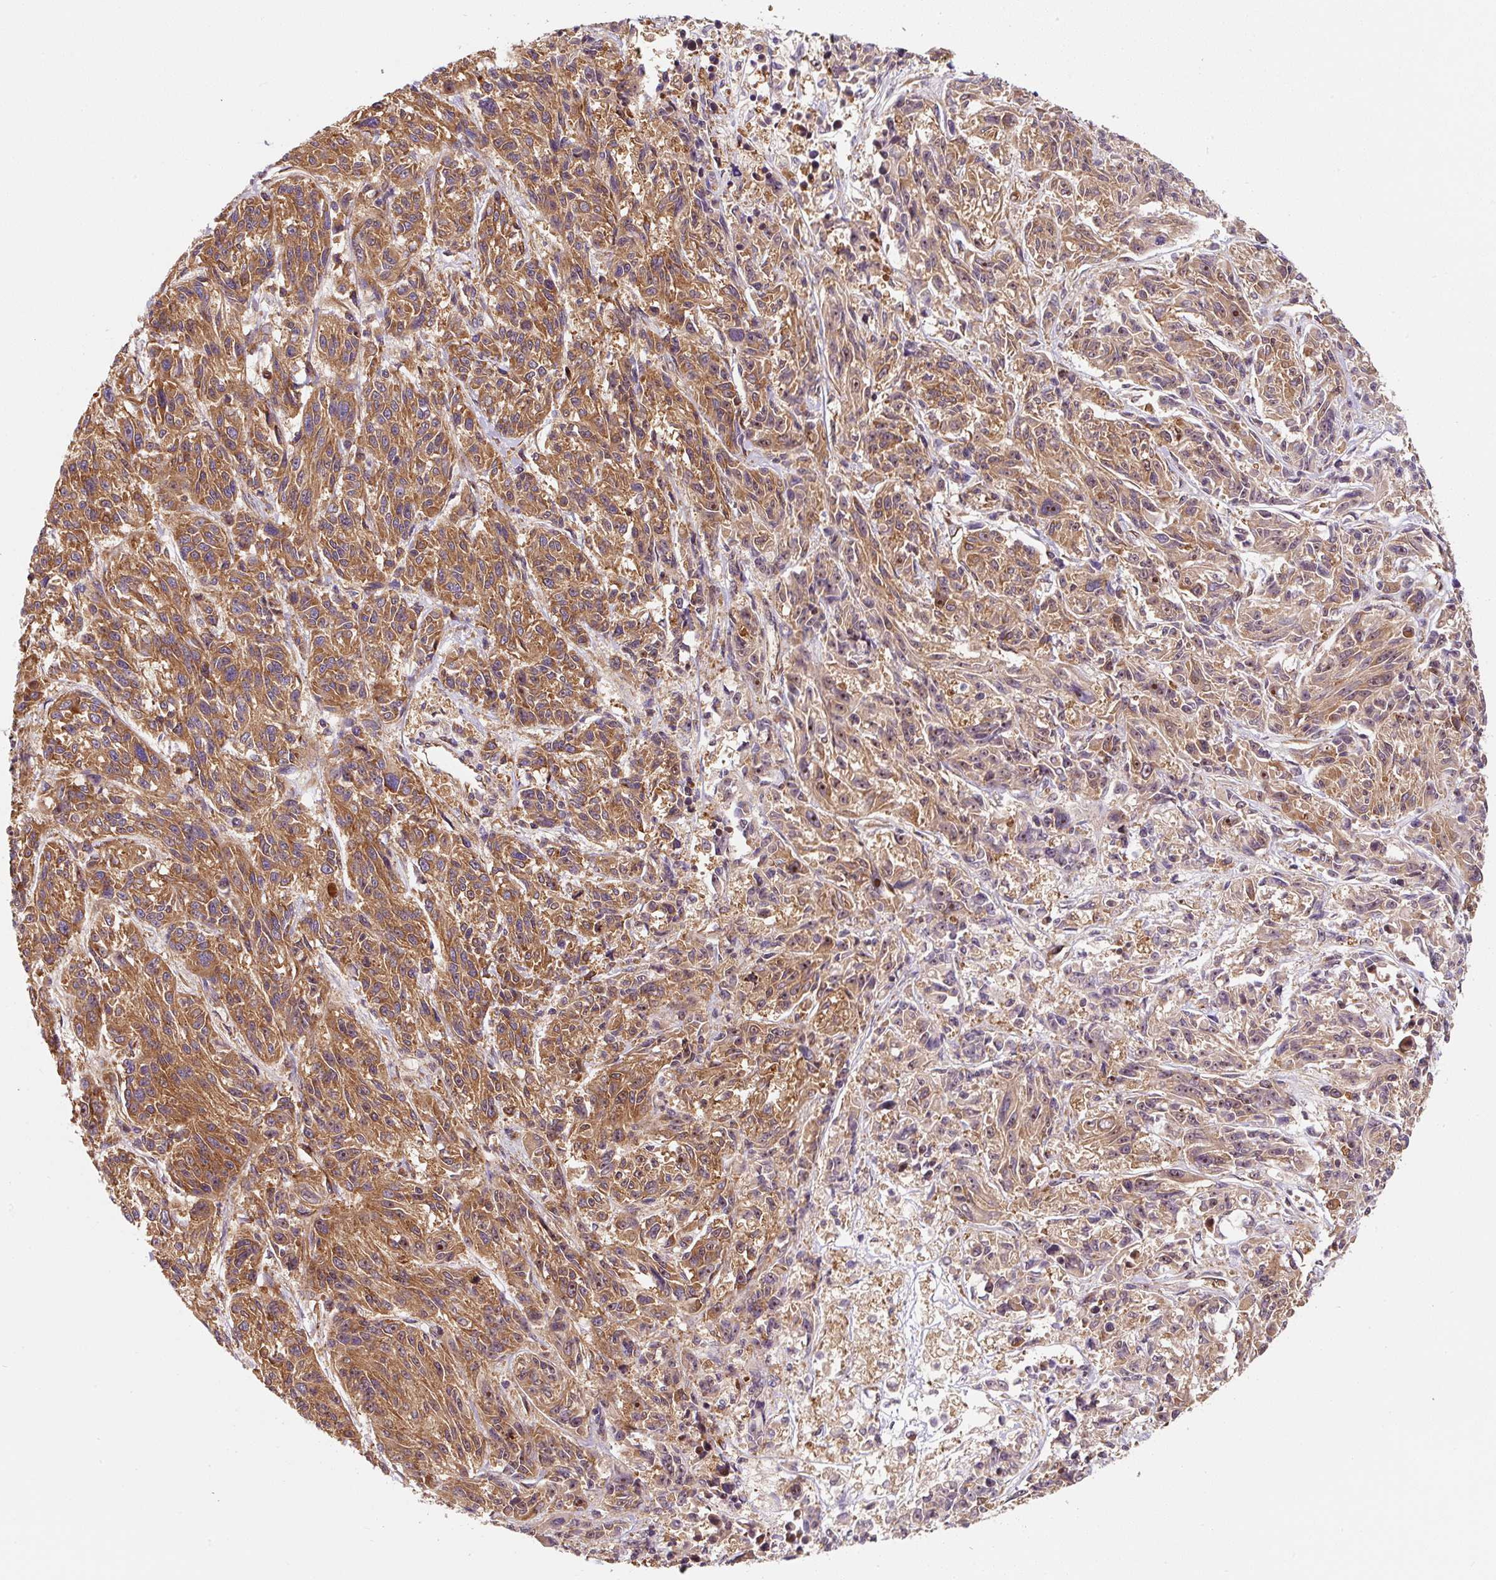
{"staining": {"intensity": "moderate", "quantity": ">75%", "location": "cytoplasmic/membranous"}, "tissue": "melanoma", "cell_type": "Tumor cells", "image_type": "cancer", "snomed": [{"axis": "morphology", "description": "Malignant melanoma, NOS"}, {"axis": "topography", "description": "Skin"}], "caption": "Moderate cytoplasmic/membranous protein positivity is present in approximately >75% of tumor cells in malignant melanoma.", "gene": "EIF2S2", "patient": {"sex": "male", "age": 53}}